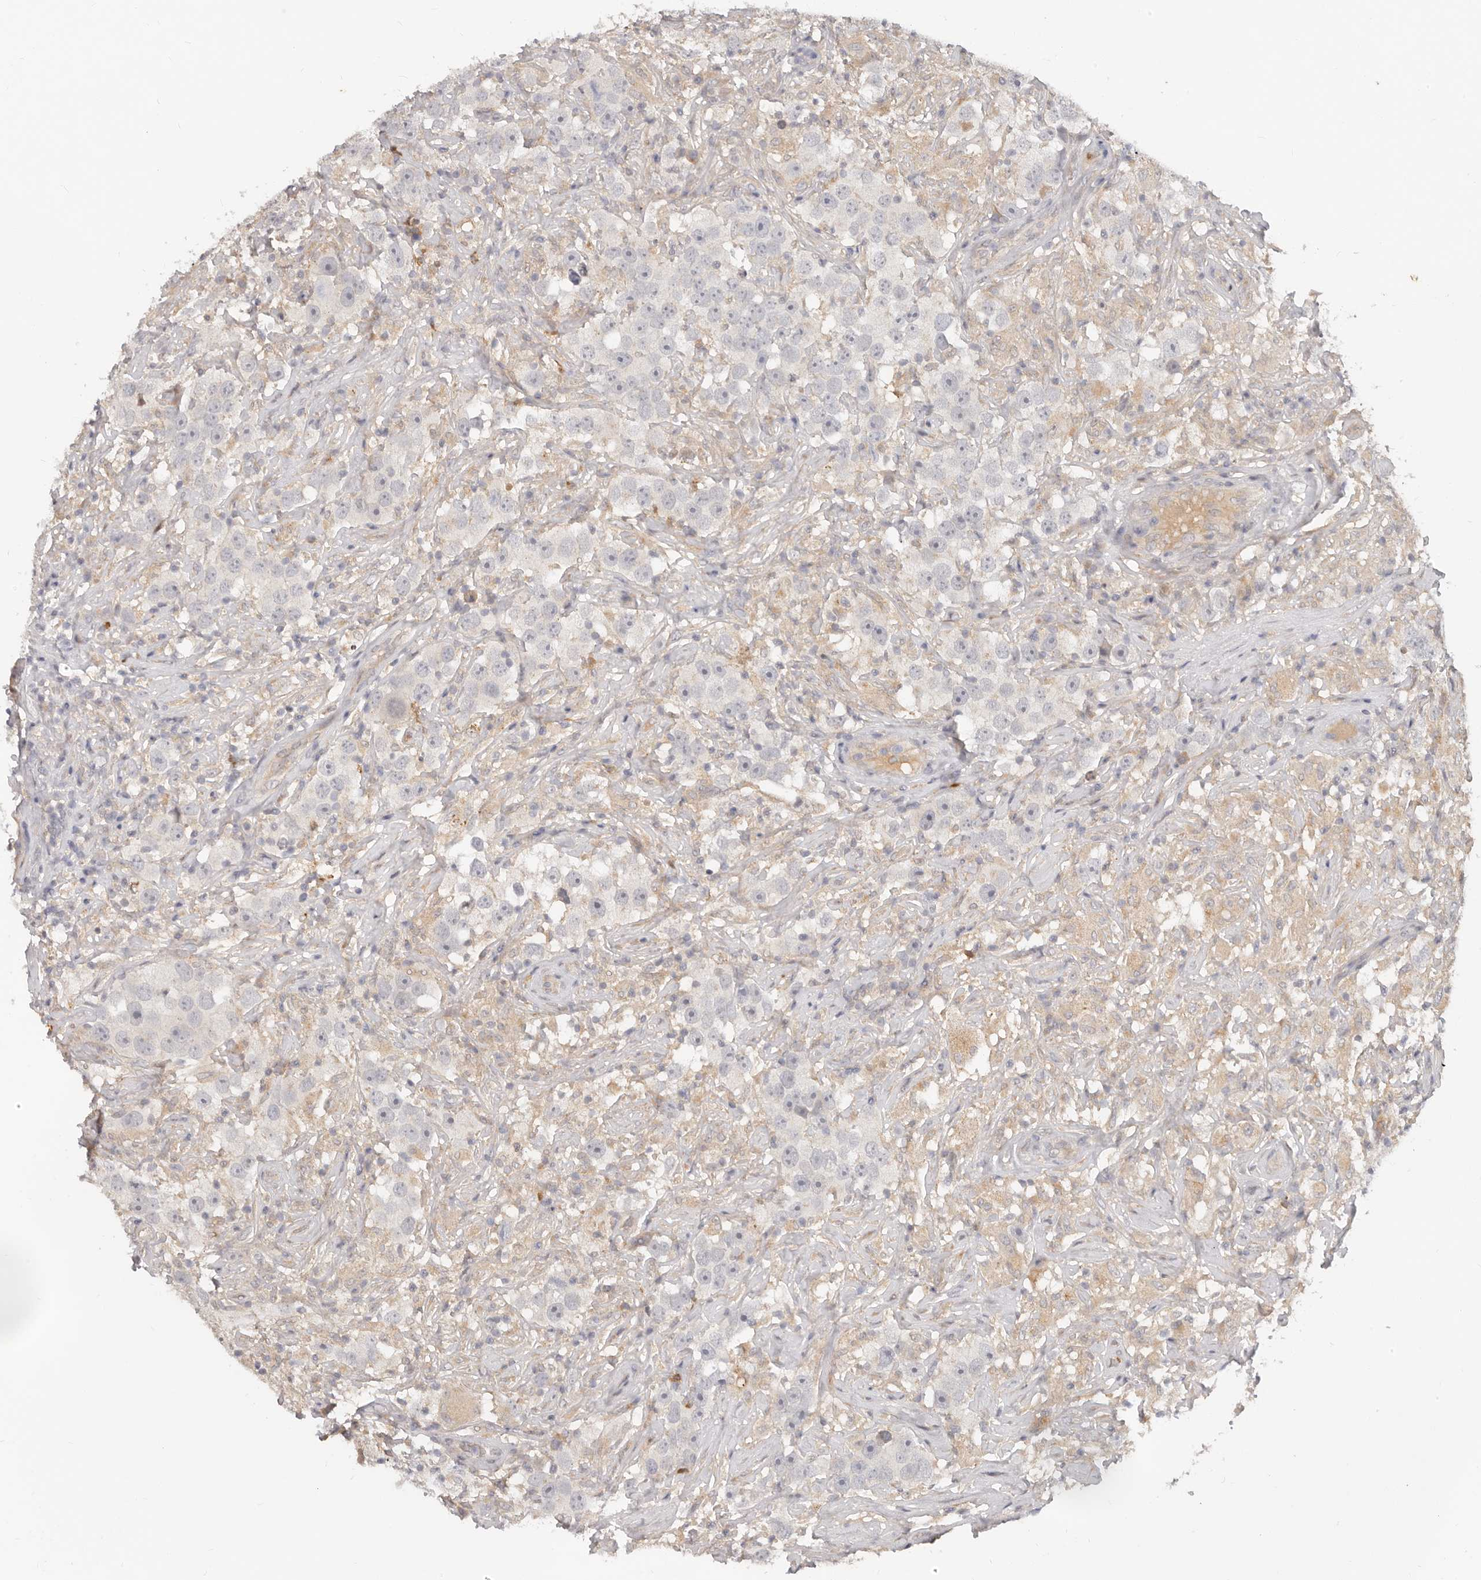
{"staining": {"intensity": "negative", "quantity": "none", "location": "none"}, "tissue": "testis cancer", "cell_type": "Tumor cells", "image_type": "cancer", "snomed": [{"axis": "morphology", "description": "Seminoma, NOS"}, {"axis": "topography", "description": "Testis"}], "caption": "DAB immunohistochemical staining of testis cancer demonstrates no significant staining in tumor cells.", "gene": "USP49", "patient": {"sex": "male", "age": 49}}